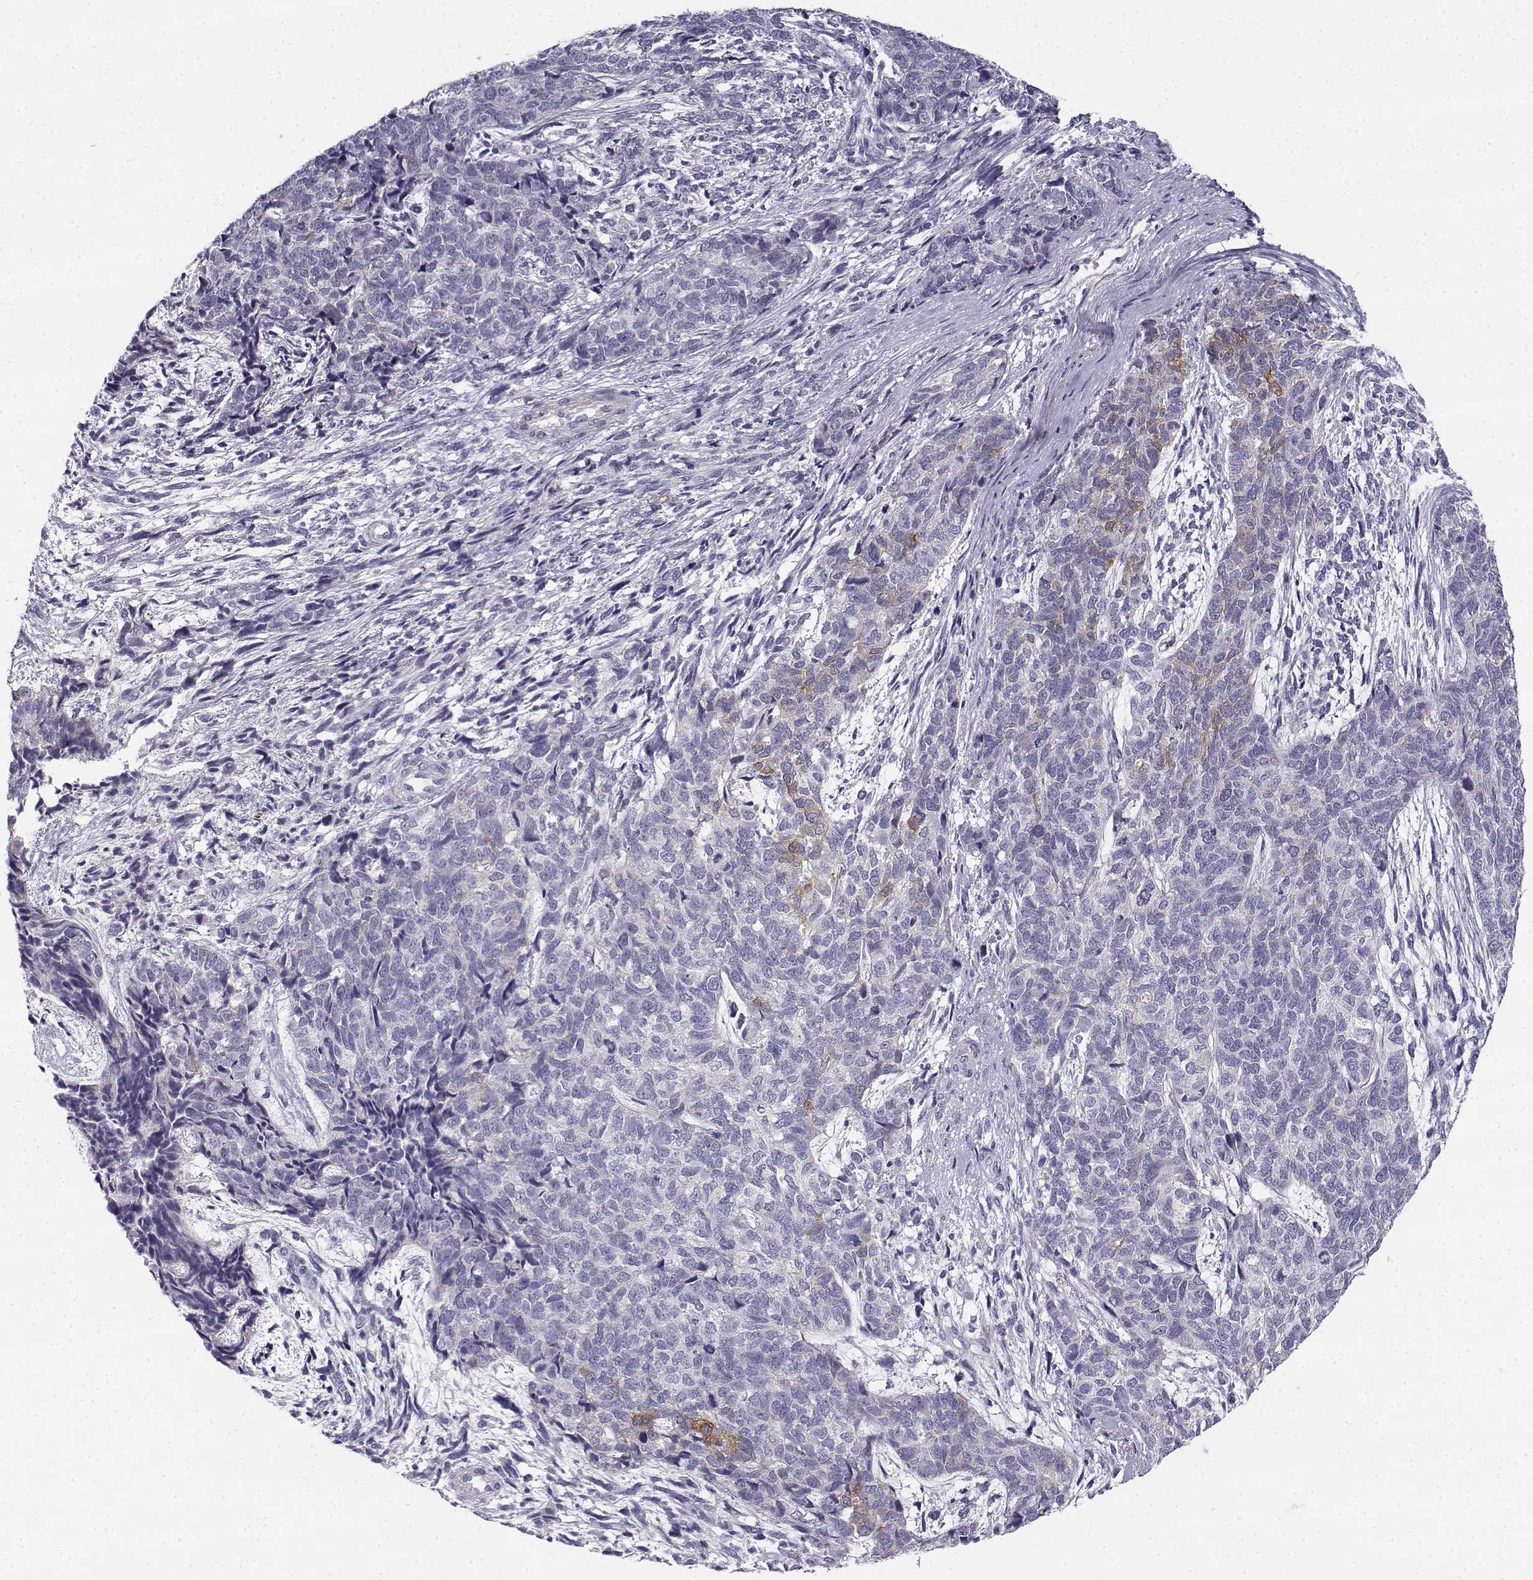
{"staining": {"intensity": "negative", "quantity": "none", "location": "none"}, "tissue": "cervical cancer", "cell_type": "Tumor cells", "image_type": "cancer", "snomed": [{"axis": "morphology", "description": "Squamous cell carcinoma, NOS"}, {"axis": "topography", "description": "Cervix"}], "caption": "Cervical squamous cell carcinoma was stained to show a protein in brown. There is no significant staining in tumor cells. The staining is performed using DAB (3,3'-diaminobenzidine) brown chromogen with nuclei counter-stained in using hematoxylin.", "gene": "CREB3L3", "patient": {"sex": "female", "age": 63}}